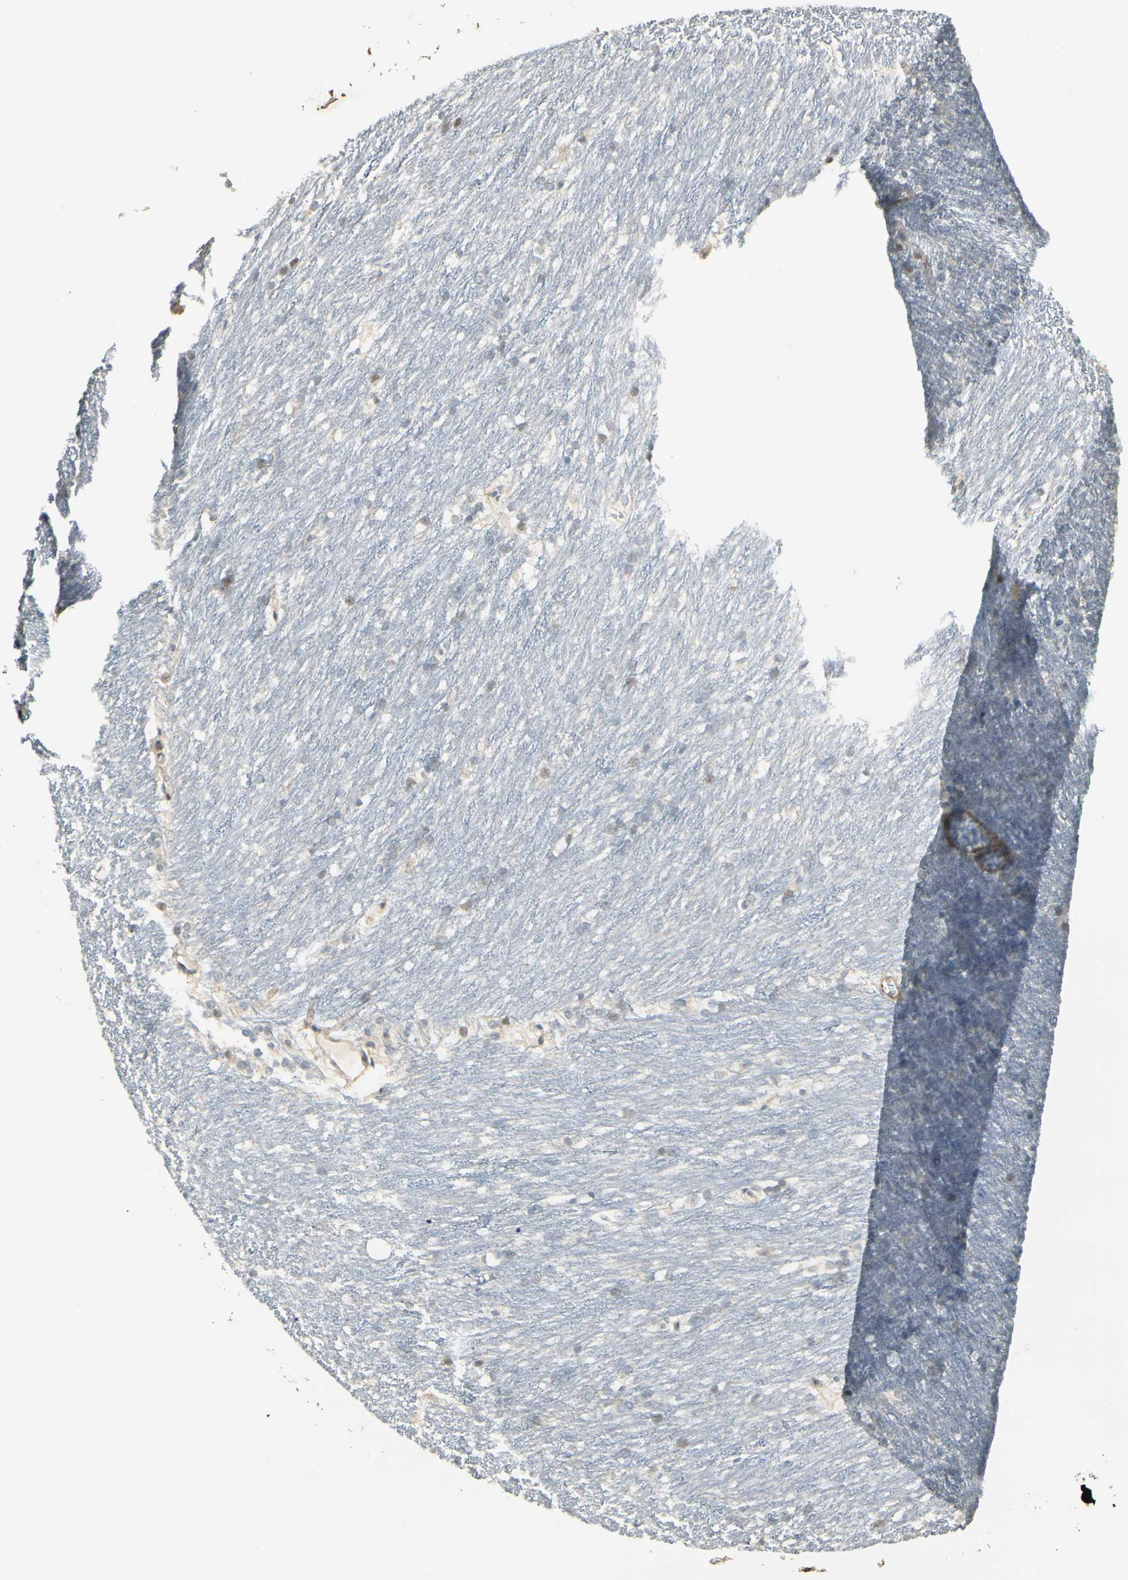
{"staining": {"intensity": "weak", "quantity": "25%-75%", "location": "cytoplasmic/membranous"}, "tissue": "caudate", "cell_type": "Glial cells", "image_type": "normal", "snomed": [{"axis": "morphology", "description": "Normal tissue, NOS"}, {"axis": "topography", "description": "Lateral ventricle wall"}], "caption": "High-power microscopy captured an immunohistochemistry (IHC) image of benign caudate, revealing weak cytoplasmic/membranous staining in approximately 25%-75% of glial cells. (DAB (3,3'-diaminobenzidine) = brown stain, brightfield microscopy at high magnification).", "gene": "P4HA3", "patient": {"sex": "female", "age": 19}}